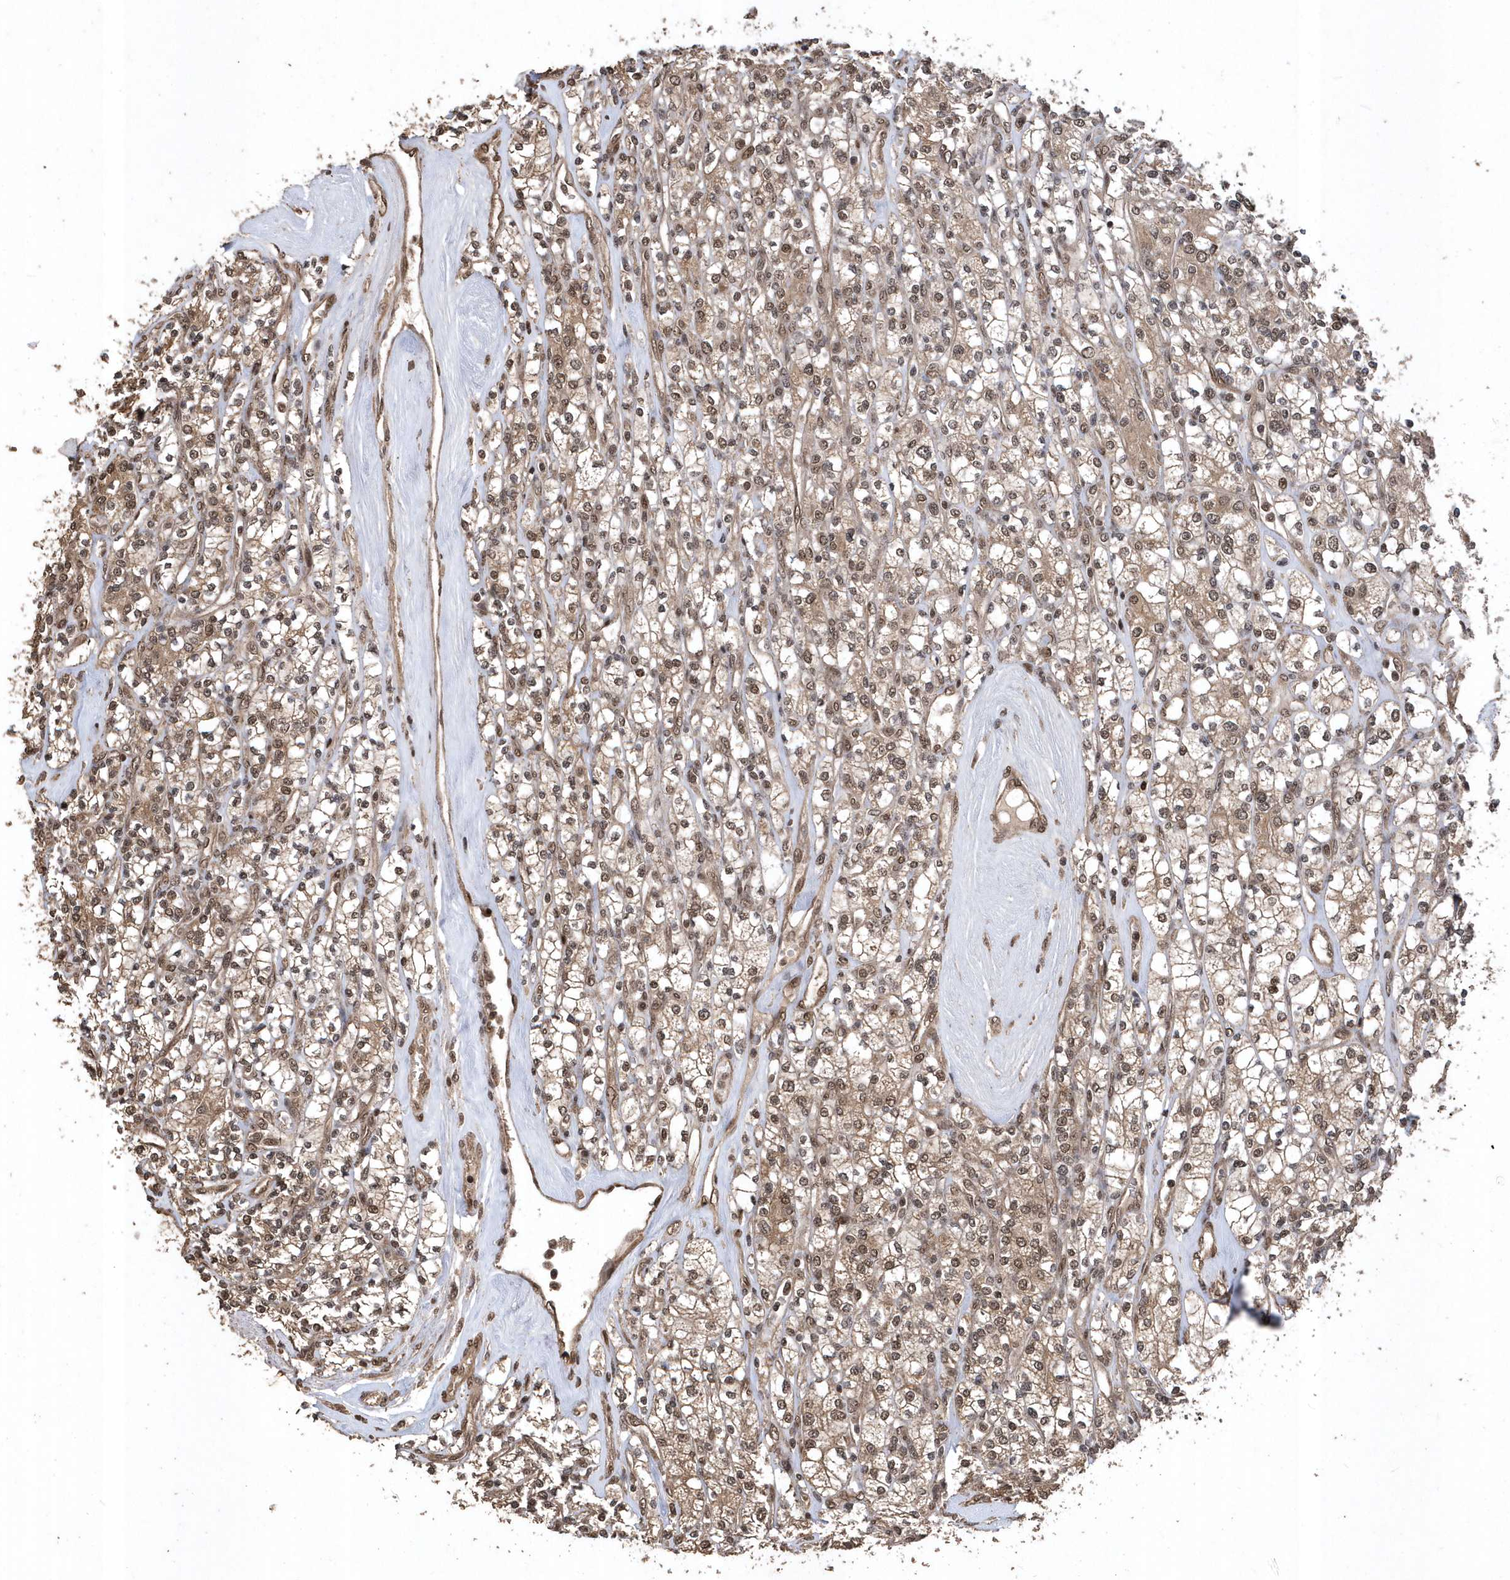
{"staining": {"intensity": "moderate", "quantity": "25%-75%", "location": "cytoplasmic/membranous,nuclear"}, "tissue": "renal cancer", "cell_type": "Tumor cells", "image_type": "cancer", "snomed": [{"axis": "morphology", "description": "Adenocarcinoma, NOS"}, {"axis": "topography", "description": "Kidney"}], "caption": "An IHC micrograph of tumor tissue is shown. Protein staining in brown highlights moderate cytoplasmic/membranous and nuclear positivity in renal adenocarcinoma within tumor cells.", "gene": "INTS12", "patient": {"sex": "male", "age": 77}}